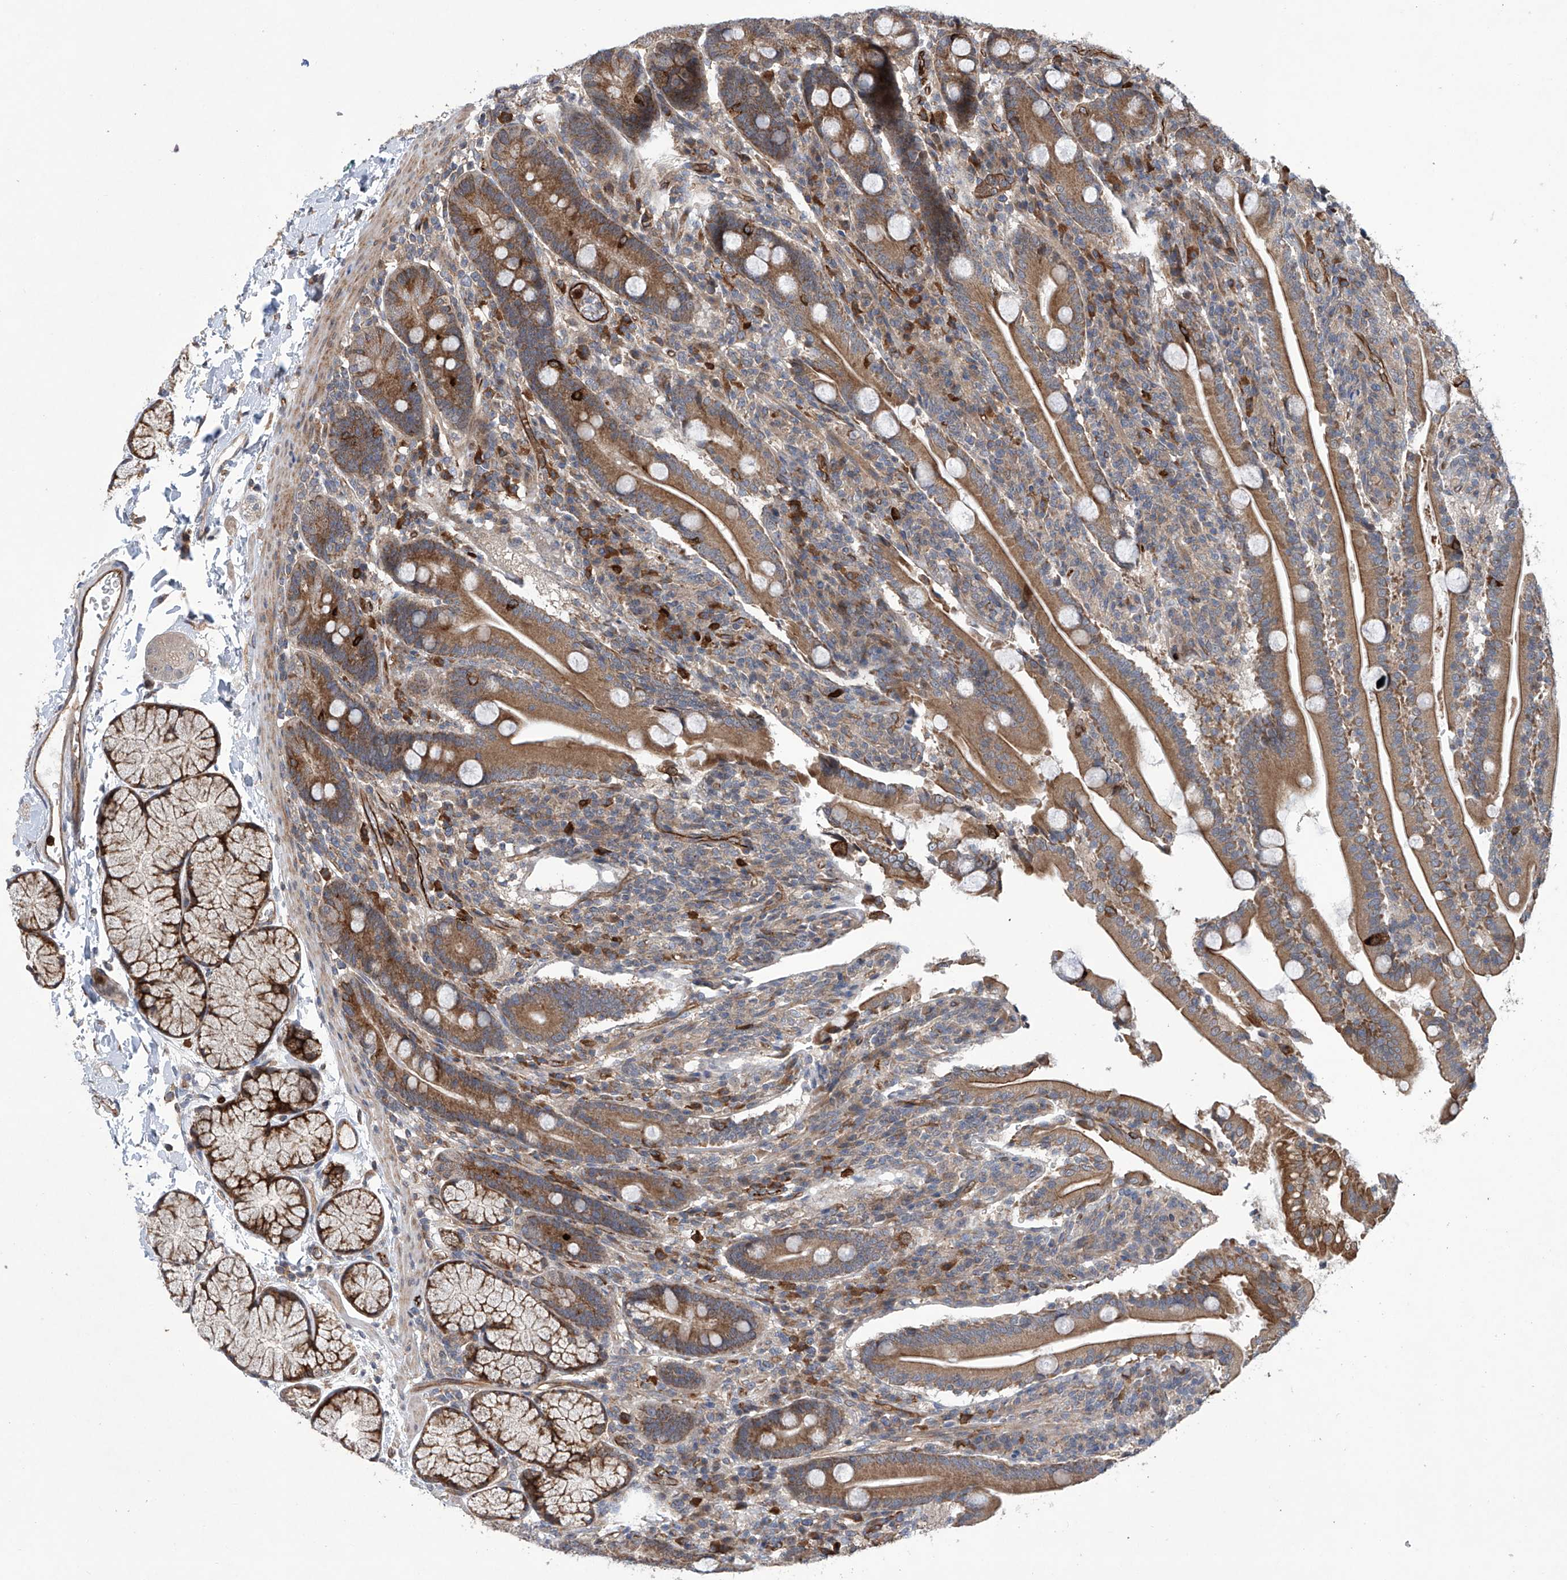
{"staining": {"intensity": "strong", "quantity": ">75%", "location": "cytoplasmic/membranous"}, "tissue": "duodenum", "cell_type": "Glandular cells", "image_type": "normal", "snomed": [{"axis": "morphology", "description": "Normal tissue, NOS"}, {"axis": "topography", "description": "Duodenum"}], "caption": "Duodenum stained with immunohistochemistry exhibits strong cytoplasmic/membranous expression in approximately >75% of glandular cells.", "gene": "EIF2D", "patient": {"sex": "male", "age": 35}}